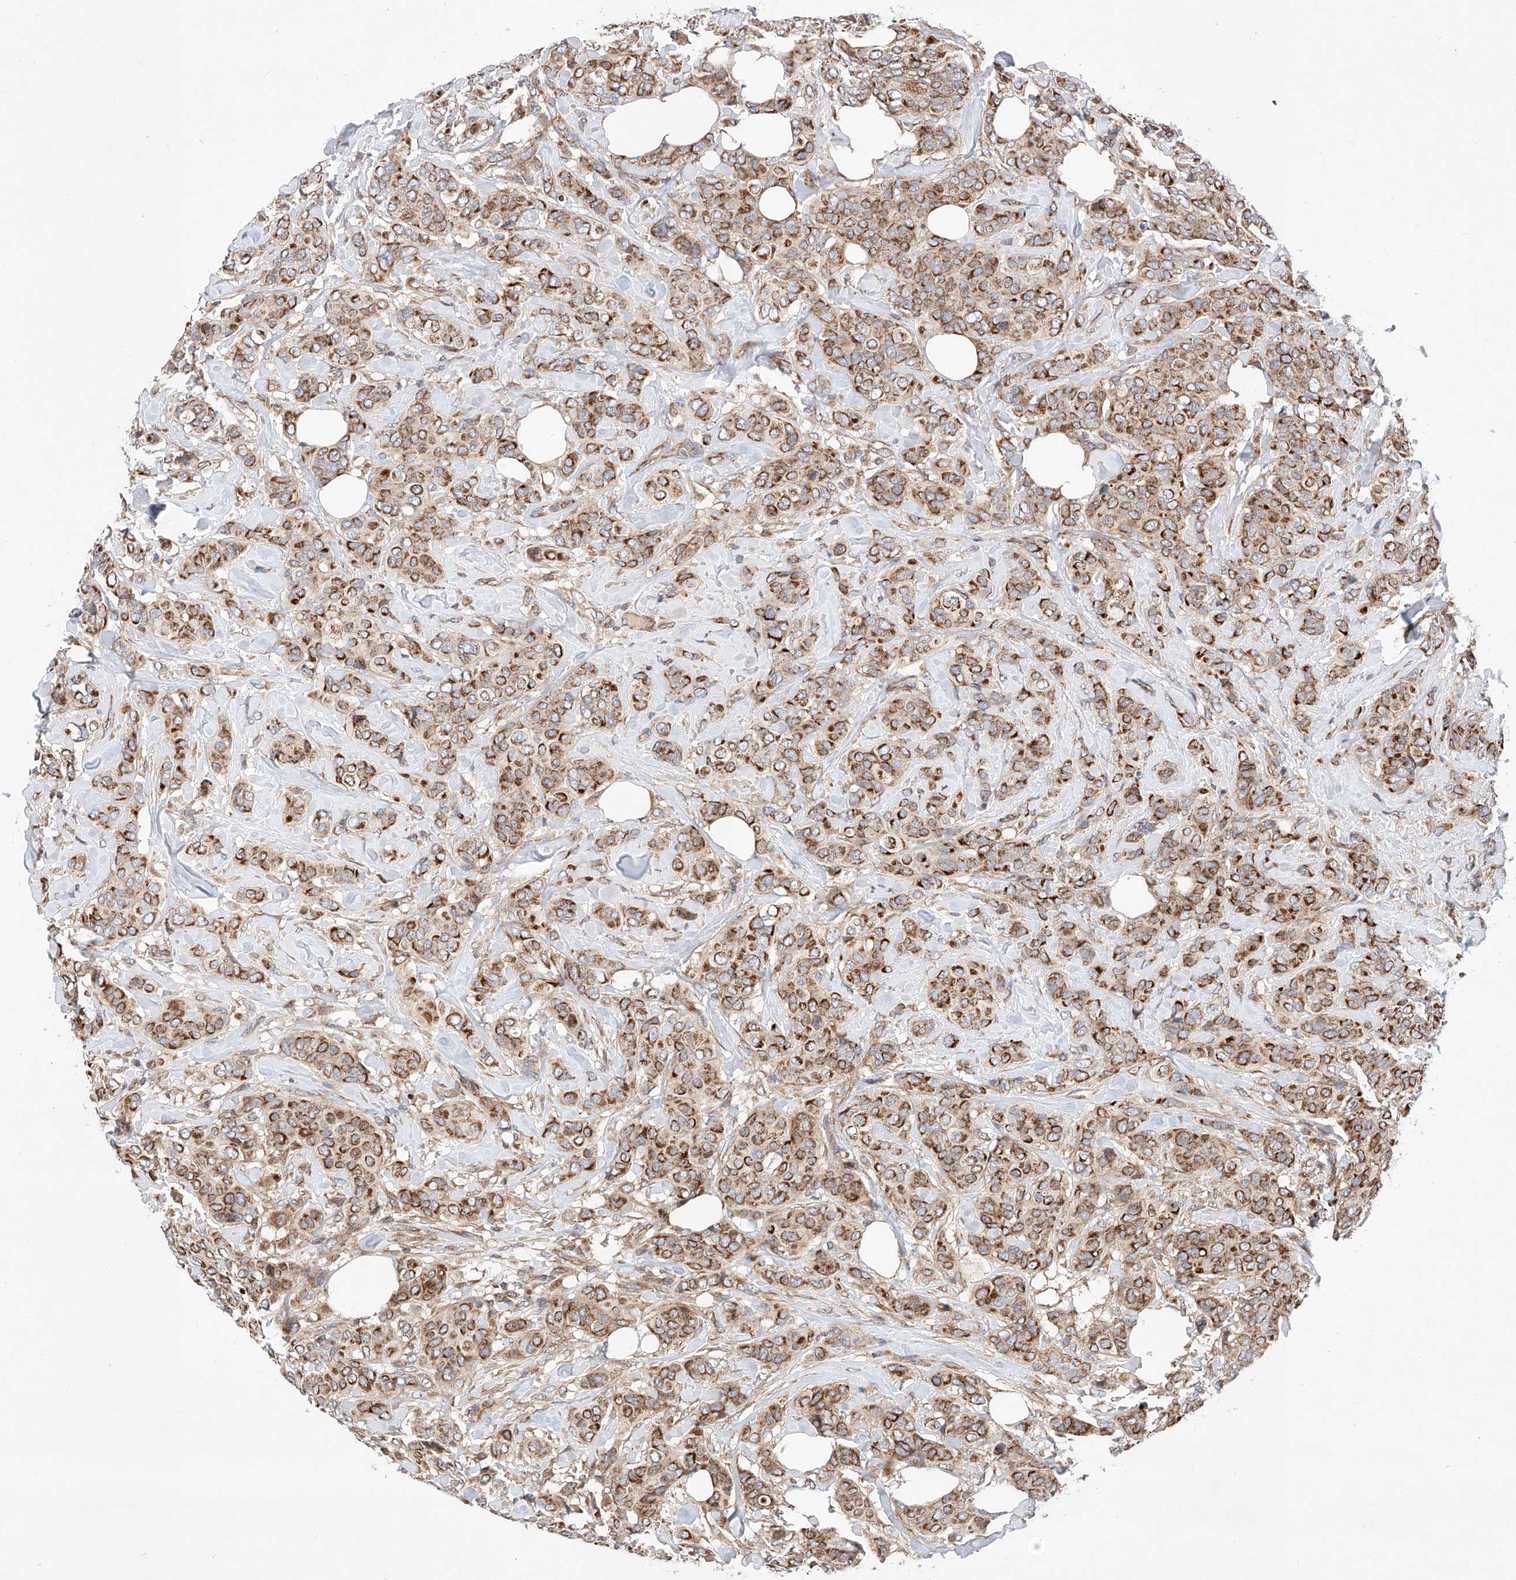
{"staining": {"intensity": "strong", "quantity": ">75%", "location": "cytoplasmic/membranous"}, "tissue": "breast cancer", "cell_type": "Tumor cells", "image_type": "cancer", "snomed": [{"axis": "morphology", "description": "Lobular carcinoma"}, {"axis": "topography", "description": "Breast"}], "caption": "A high amount of strong cytoplasmic/membranous expression is present in approximately >75% of tumor cells in breast lobular carcinoma tissue.", "gene": "NR1D1", "patient": {"sex": "female", "age": 51}}